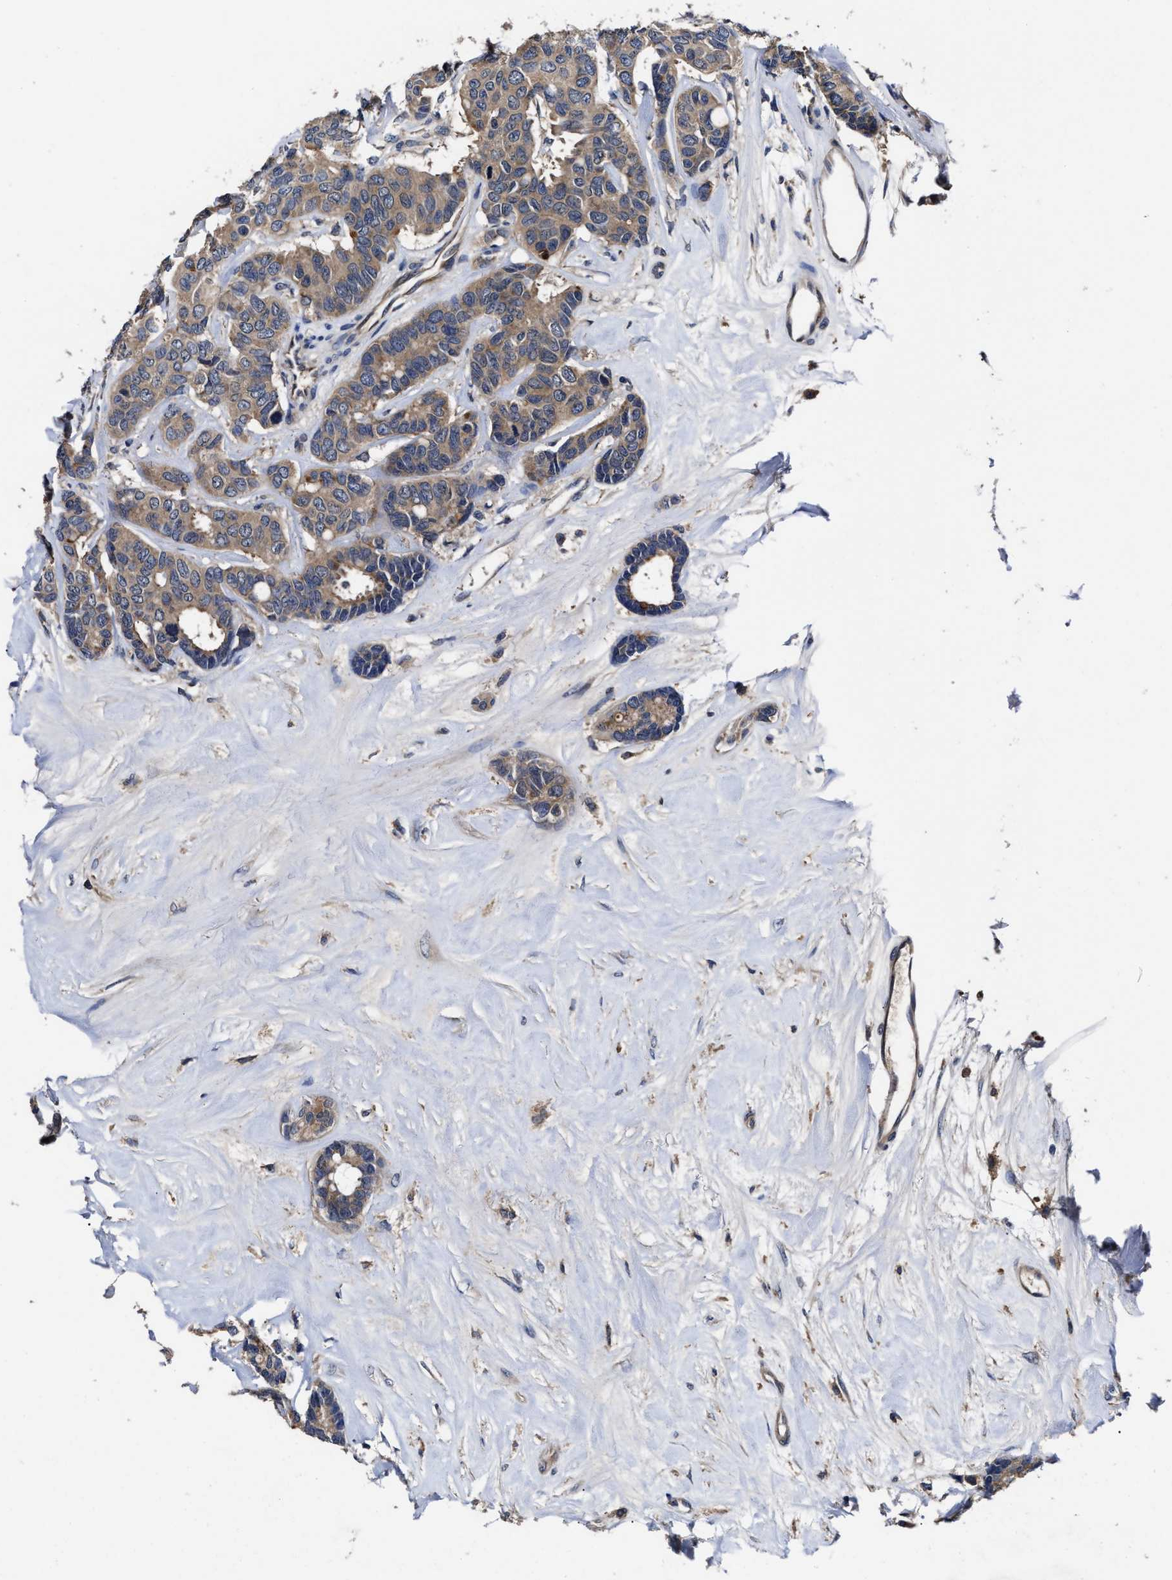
{"staining": {"intensity": "moderate", "quantity": ">75%", "location": "cytoplasmic/membranous"}, "tissue": "breast cancer", "cell_type": "Tumor cells", "image_type": "cancer", "snomed": [{"axis": "morphology", "description": "Duct carcinoma"}, {"axis": "topography", "description": "Breast"}], "caption": "Tumor cells exhibit medium levels of moderate cytoplasmic/membranous positivity in about >75% of cells in breast cancer (infiltrating ductal carcinoma).", "gene": "SOCS5", "patient": {"sex": "female", "age": 87}}